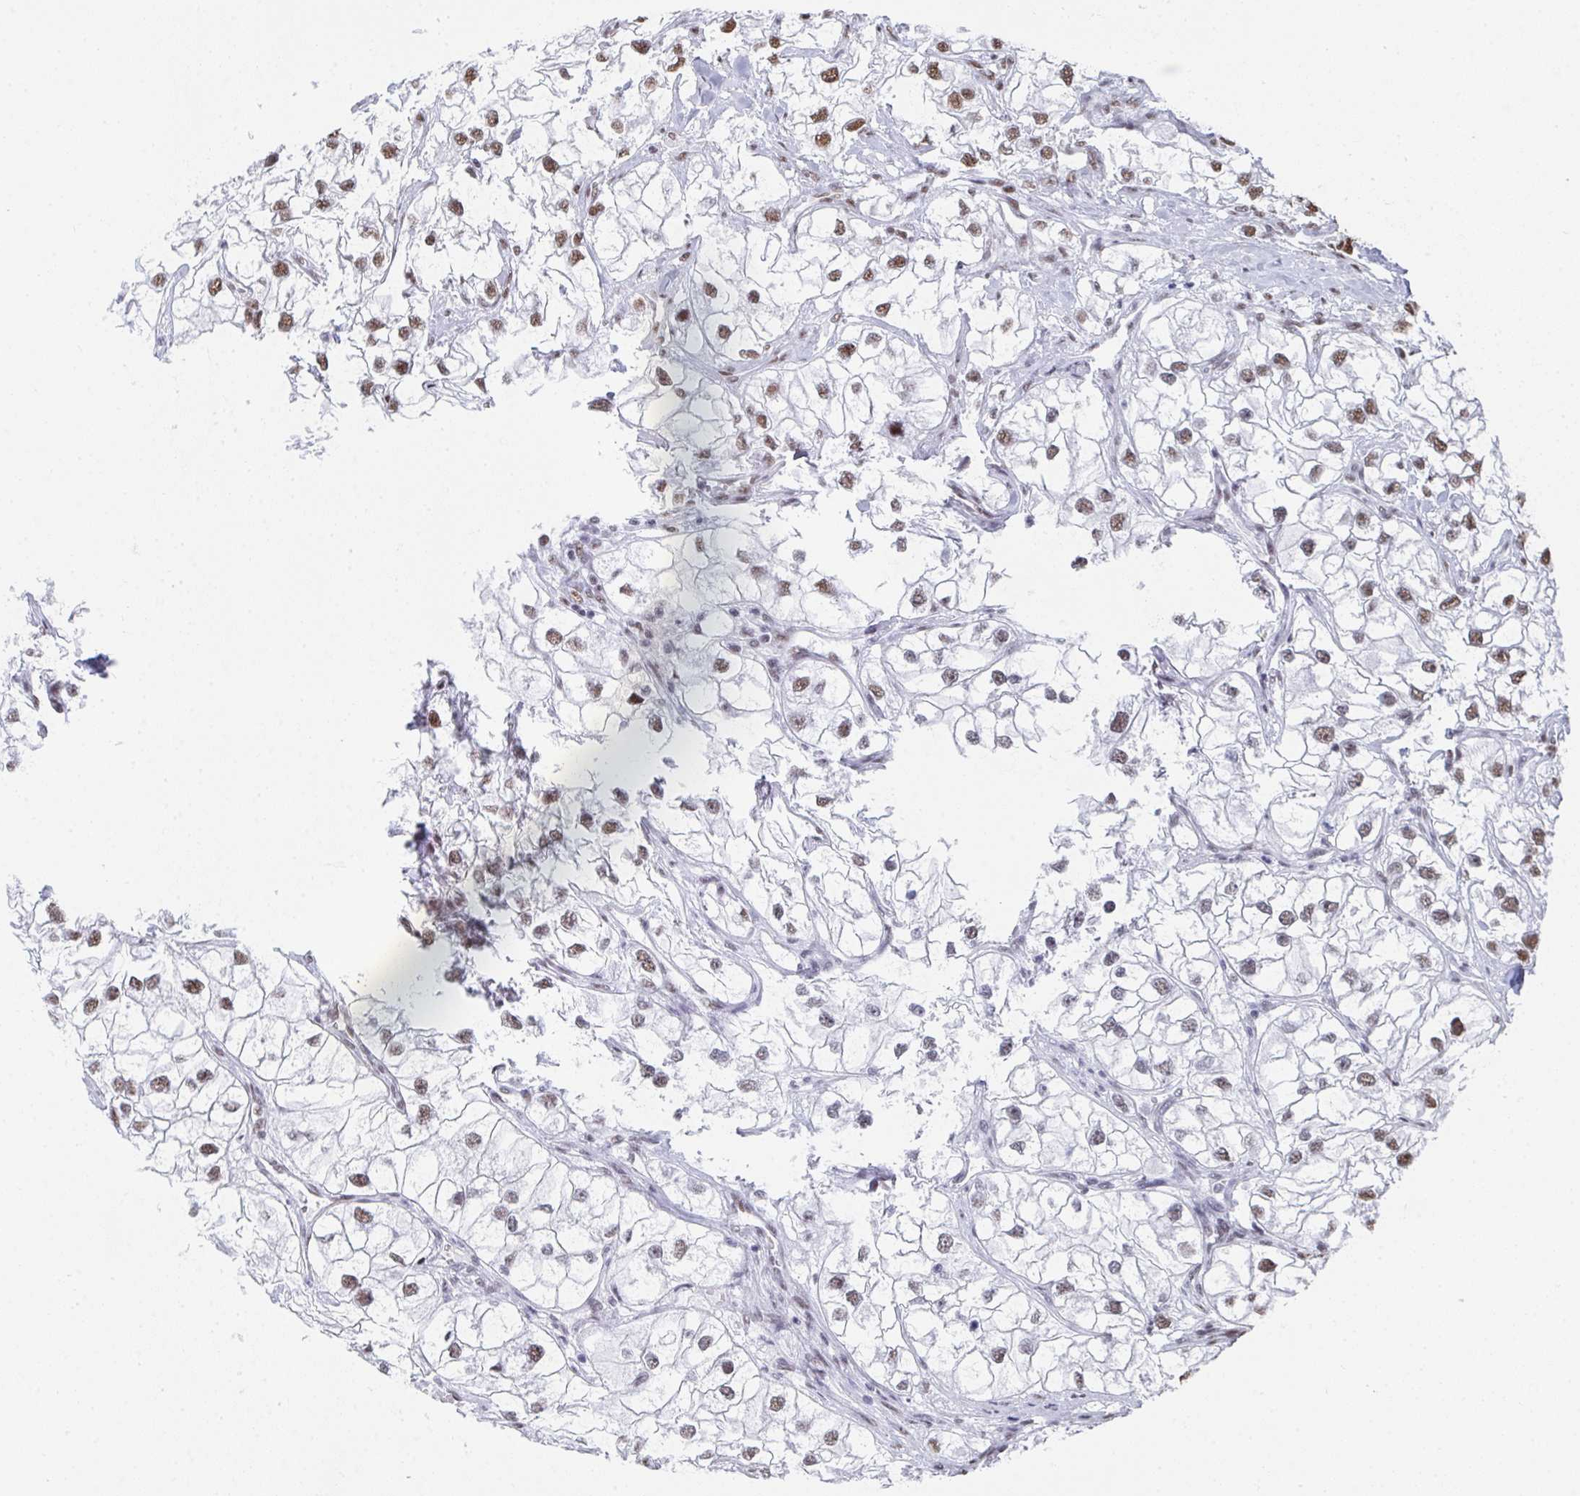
{"staining": {"intensity": "moderate", "quantity": "25%-75%", "location": "nuclear"}, "tissue": "renal cancer", "cell_type": "Tumor cells", "image_type": "cancer", "snomed": [{"axis": "morphology", "description": "Adenocarcinoma, NOS"}, {"axis": "topography", "description": "Kidney"}], "caption": "This is a micrograph of immunohistochemistry staining of renal cancer, which shows moderate positivity in the nuclear of tumor cells.", "gene": "SNRNP70", "patient": {"sex": "male", "age": 59}}